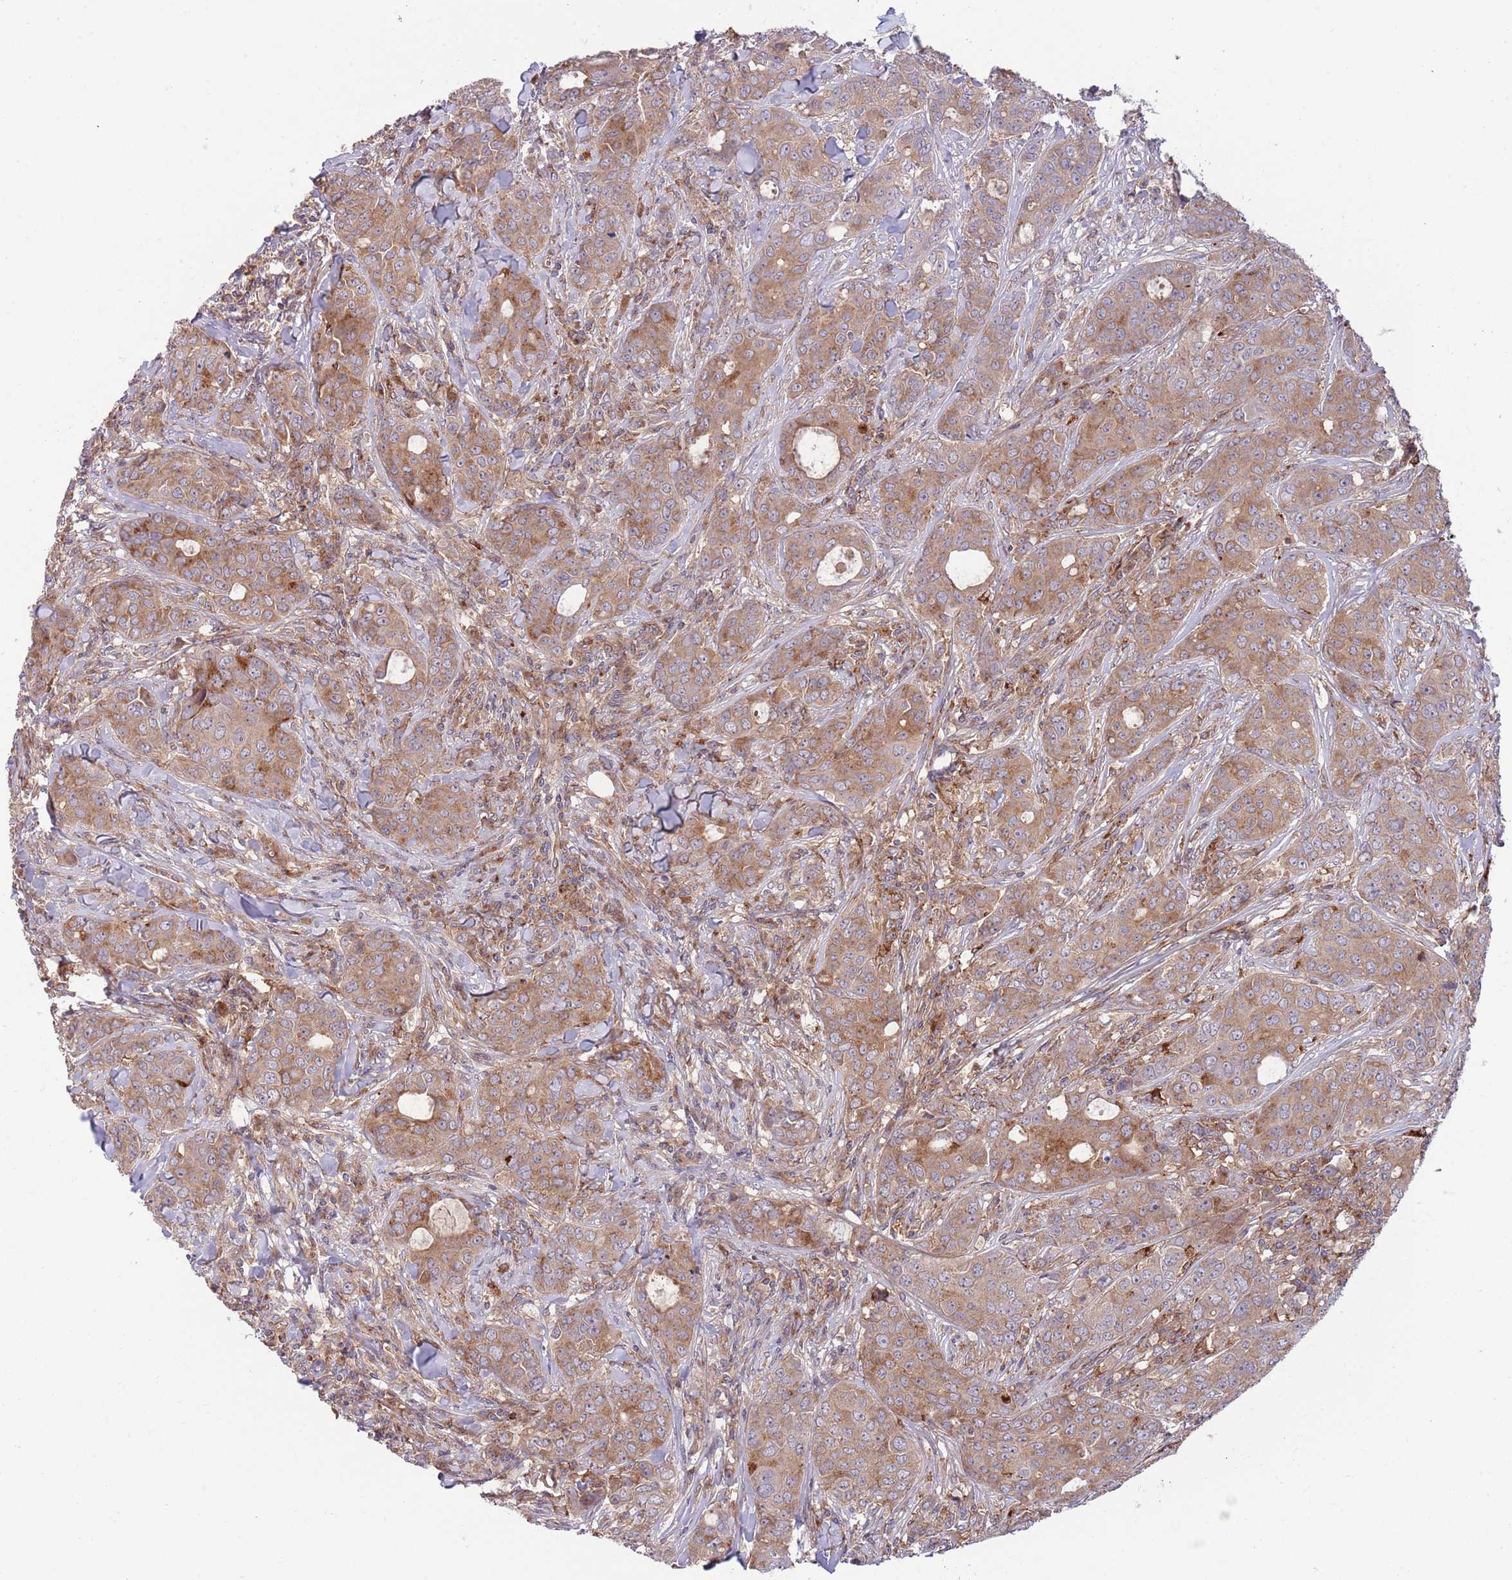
{"staining": {"intensity": "moderate", "quantity": ">75%", "location": "cytoplasmic/membranous"}, "tissue": "breast cancer", "cell_type": "Tumor cells", "image_type": "cancer", "snomed": [{"axis": "morphology", "description": "Duct carcinoma"}, {"axis": "topography", "description": "Breast"}], "caption": "Breast cancer stained for a protein (brown) demonstrates moderate cytoplasmic/membranous positive positivity in about >75% of tumor cells.", "gene": "BTBD7", "patient": {"sex": "female", "age": 43}}